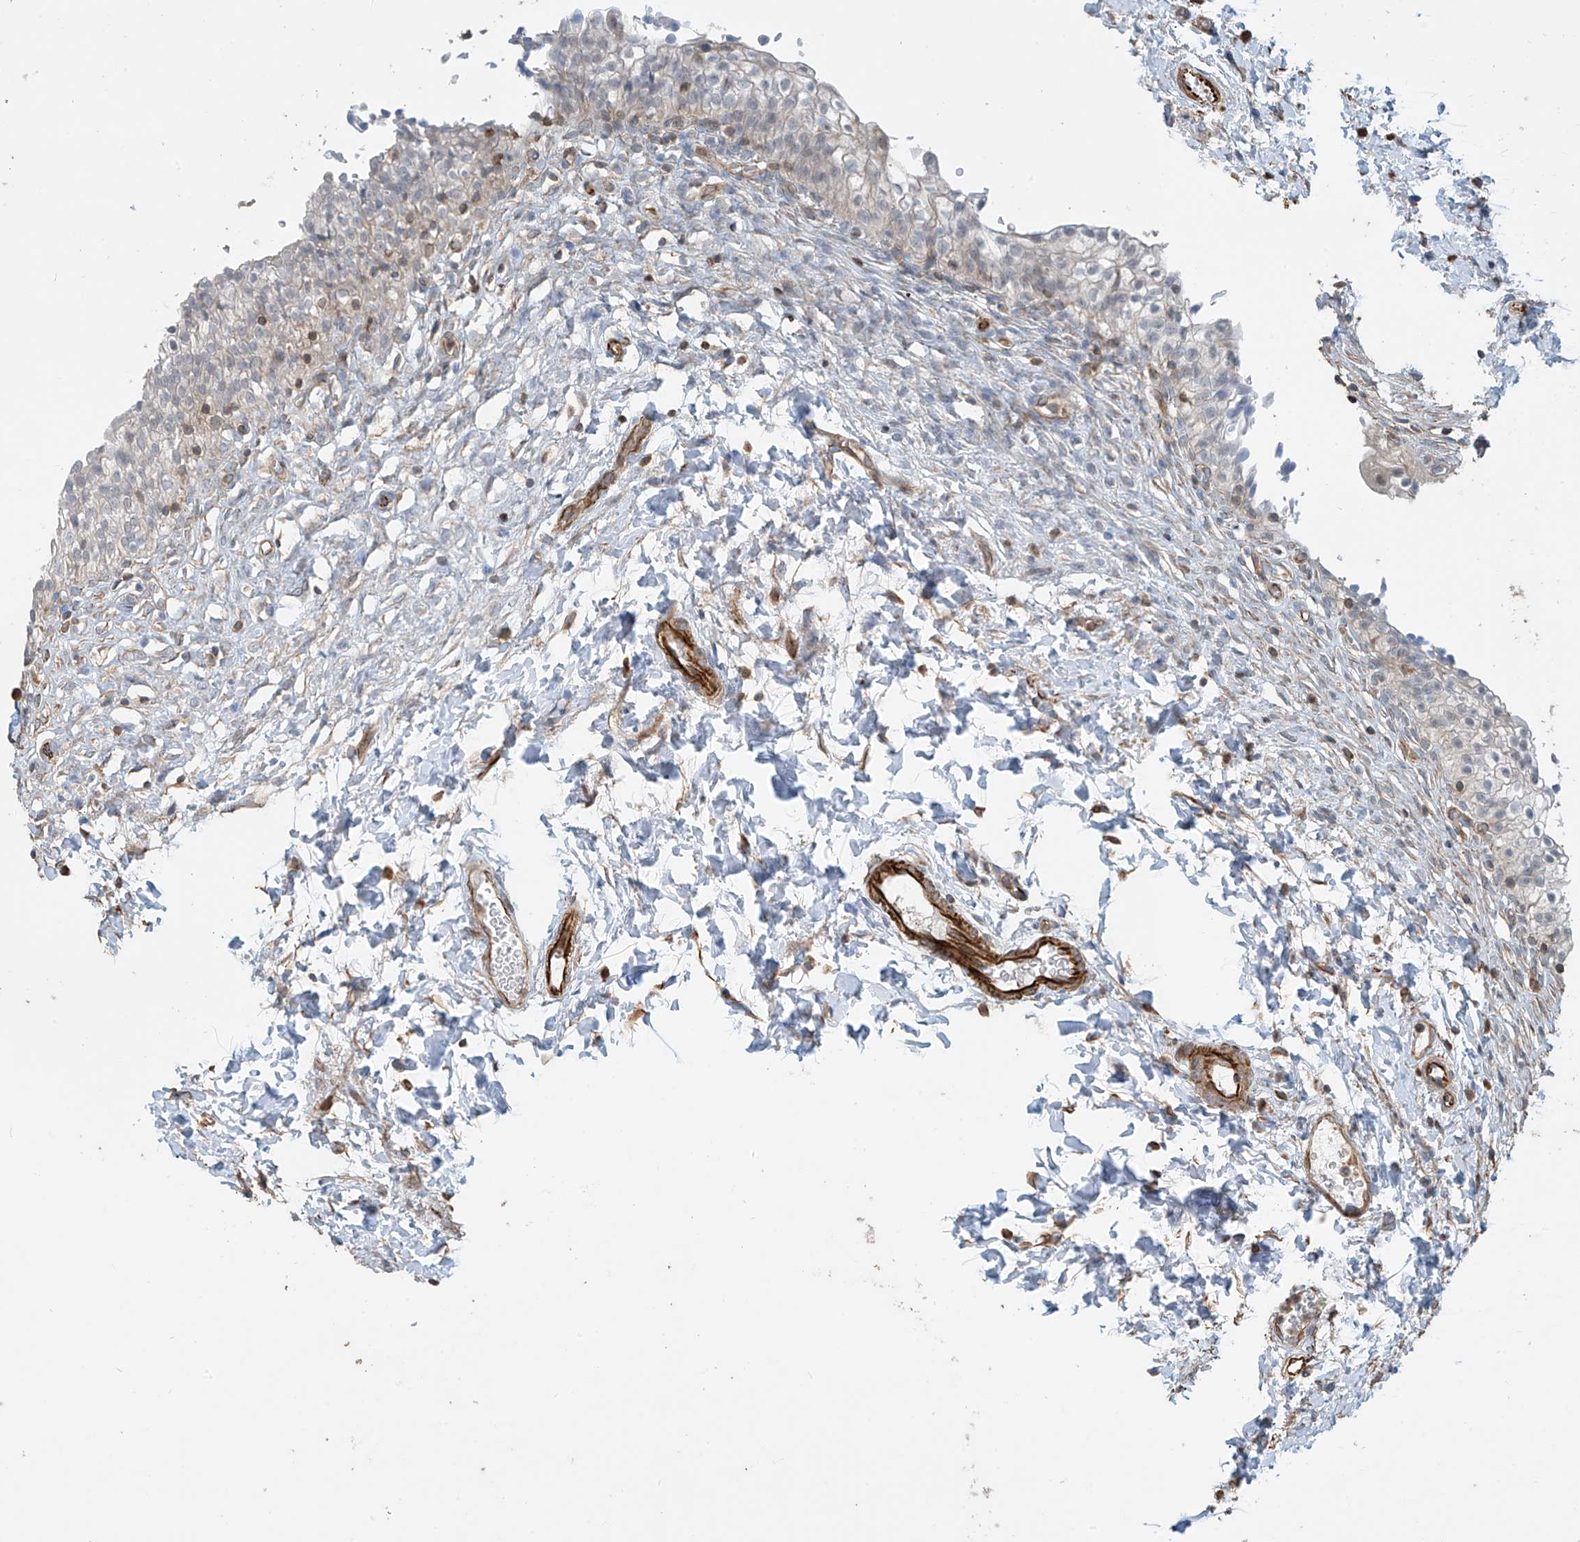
{"staining": {"intensity": "negative", "quantity": "none", "location": "none"}, "tissue": "urinary bladder", "cell_type": "Urothelial cells", "image_type": "normal", "snomed": [{"axis": "morphology", "description": "Normal tissue, NOS"}, {"axis": "topography", "description": "Urinary bladder"}], "caption": "High power microscopy image of an immunohistochemistry (IHC) micrograph of normal urinary bladder, revealing no significant staining in urothelial cells. The staining was performed using DAB to visualize the protein expression in brown, while the nuclei were stained in blue with hematoxylin (Magnification: 20x).", "gene": "SH3BGRL3", "patient": {"sex": "male", "age": 55}}